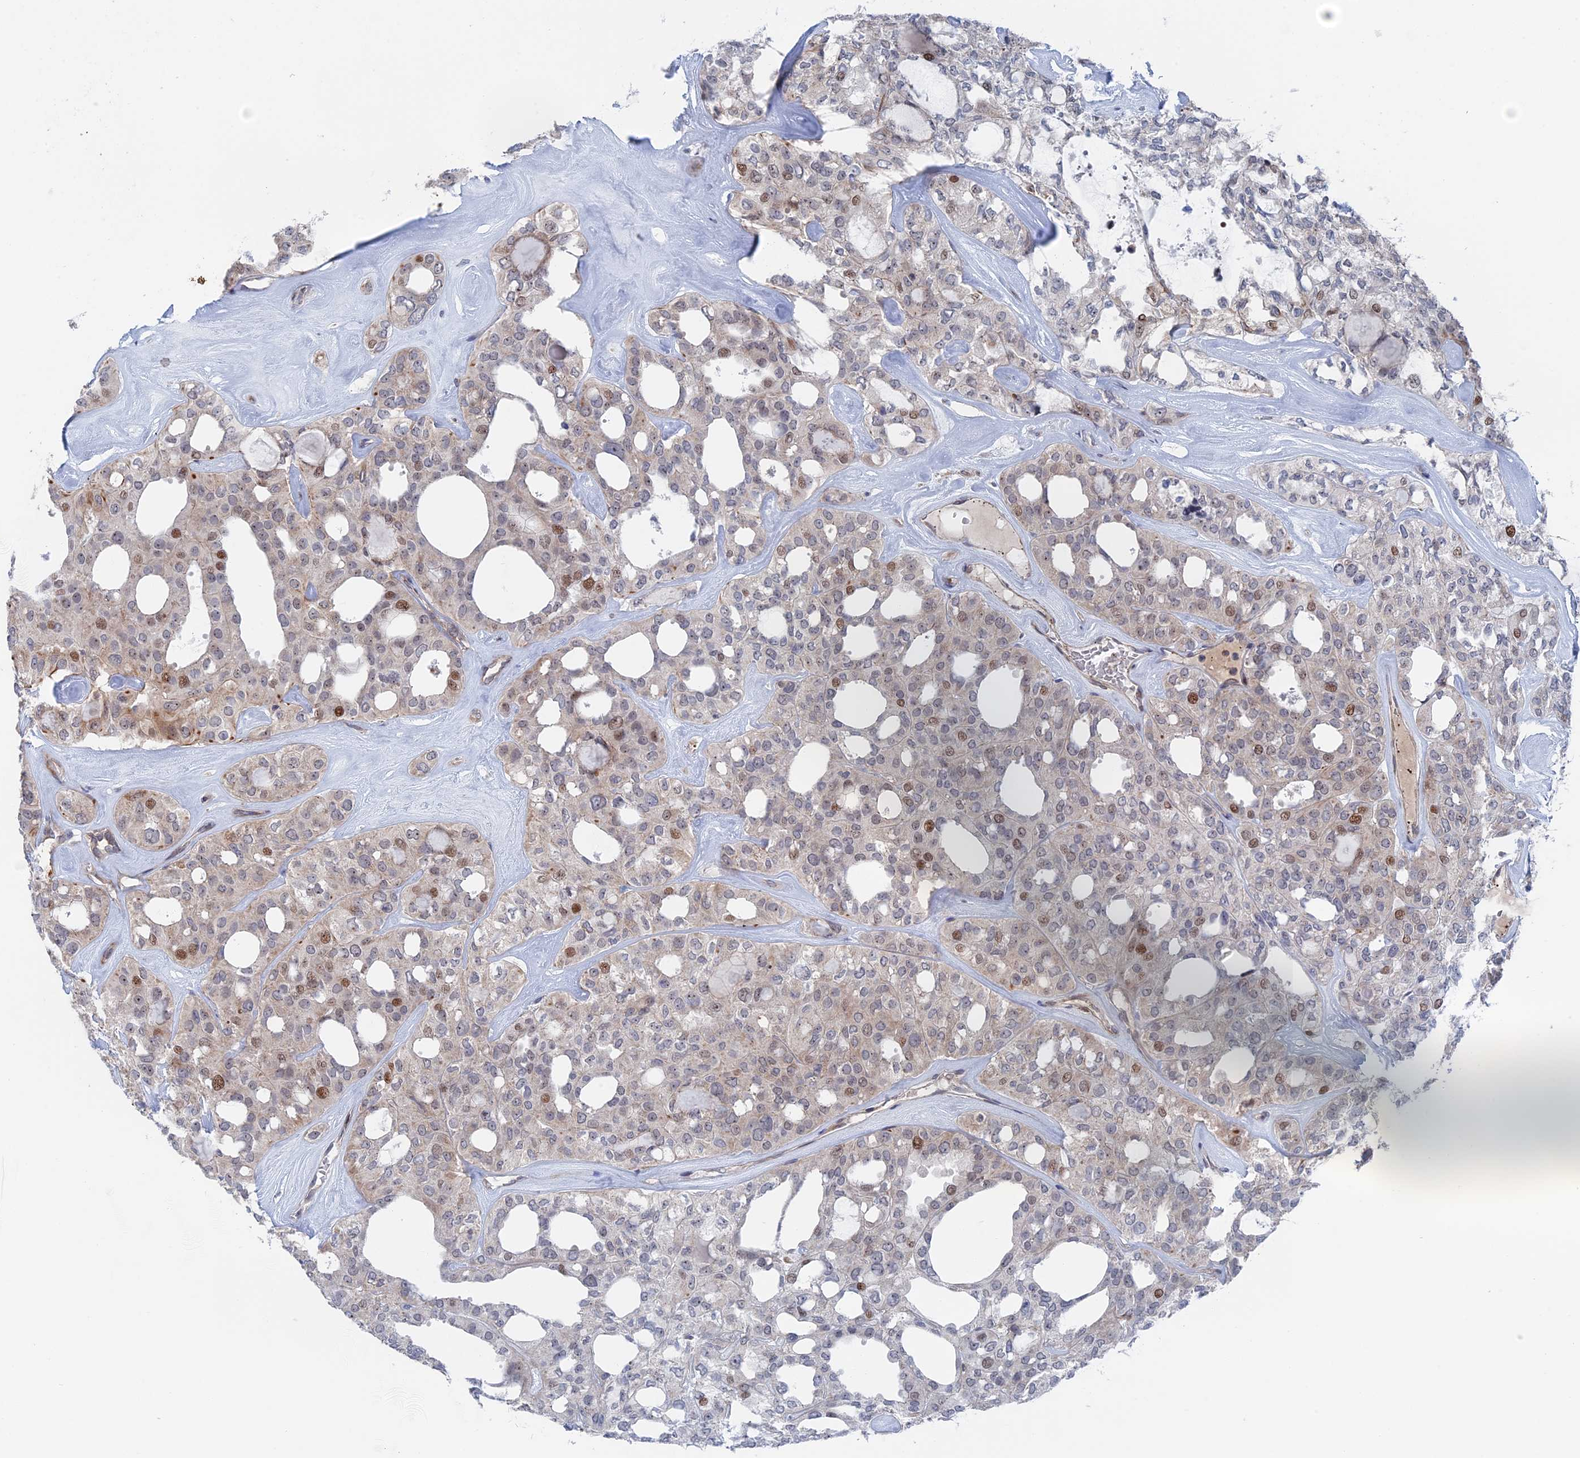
{"staining": {"intensity": "moderate", "quantity": "<25%", "location": "nuclear"}, "tissue": "thyroid cancer", "cell_type": "Tumor cells", "image_type": "cancer", "snomed": [{"axis": "morphology", "description": "Follicular adenoma carcinoma, NOS"}, {"axis": "topography", "description": "Thyroid gland"}], "caption": "Human thyroid follicular adenoma carcinoma stained with a protein marker exhibits moderate staining in tumor cells.", "gene": "IL7", "patient": {"sex": "male", "age": 75}}